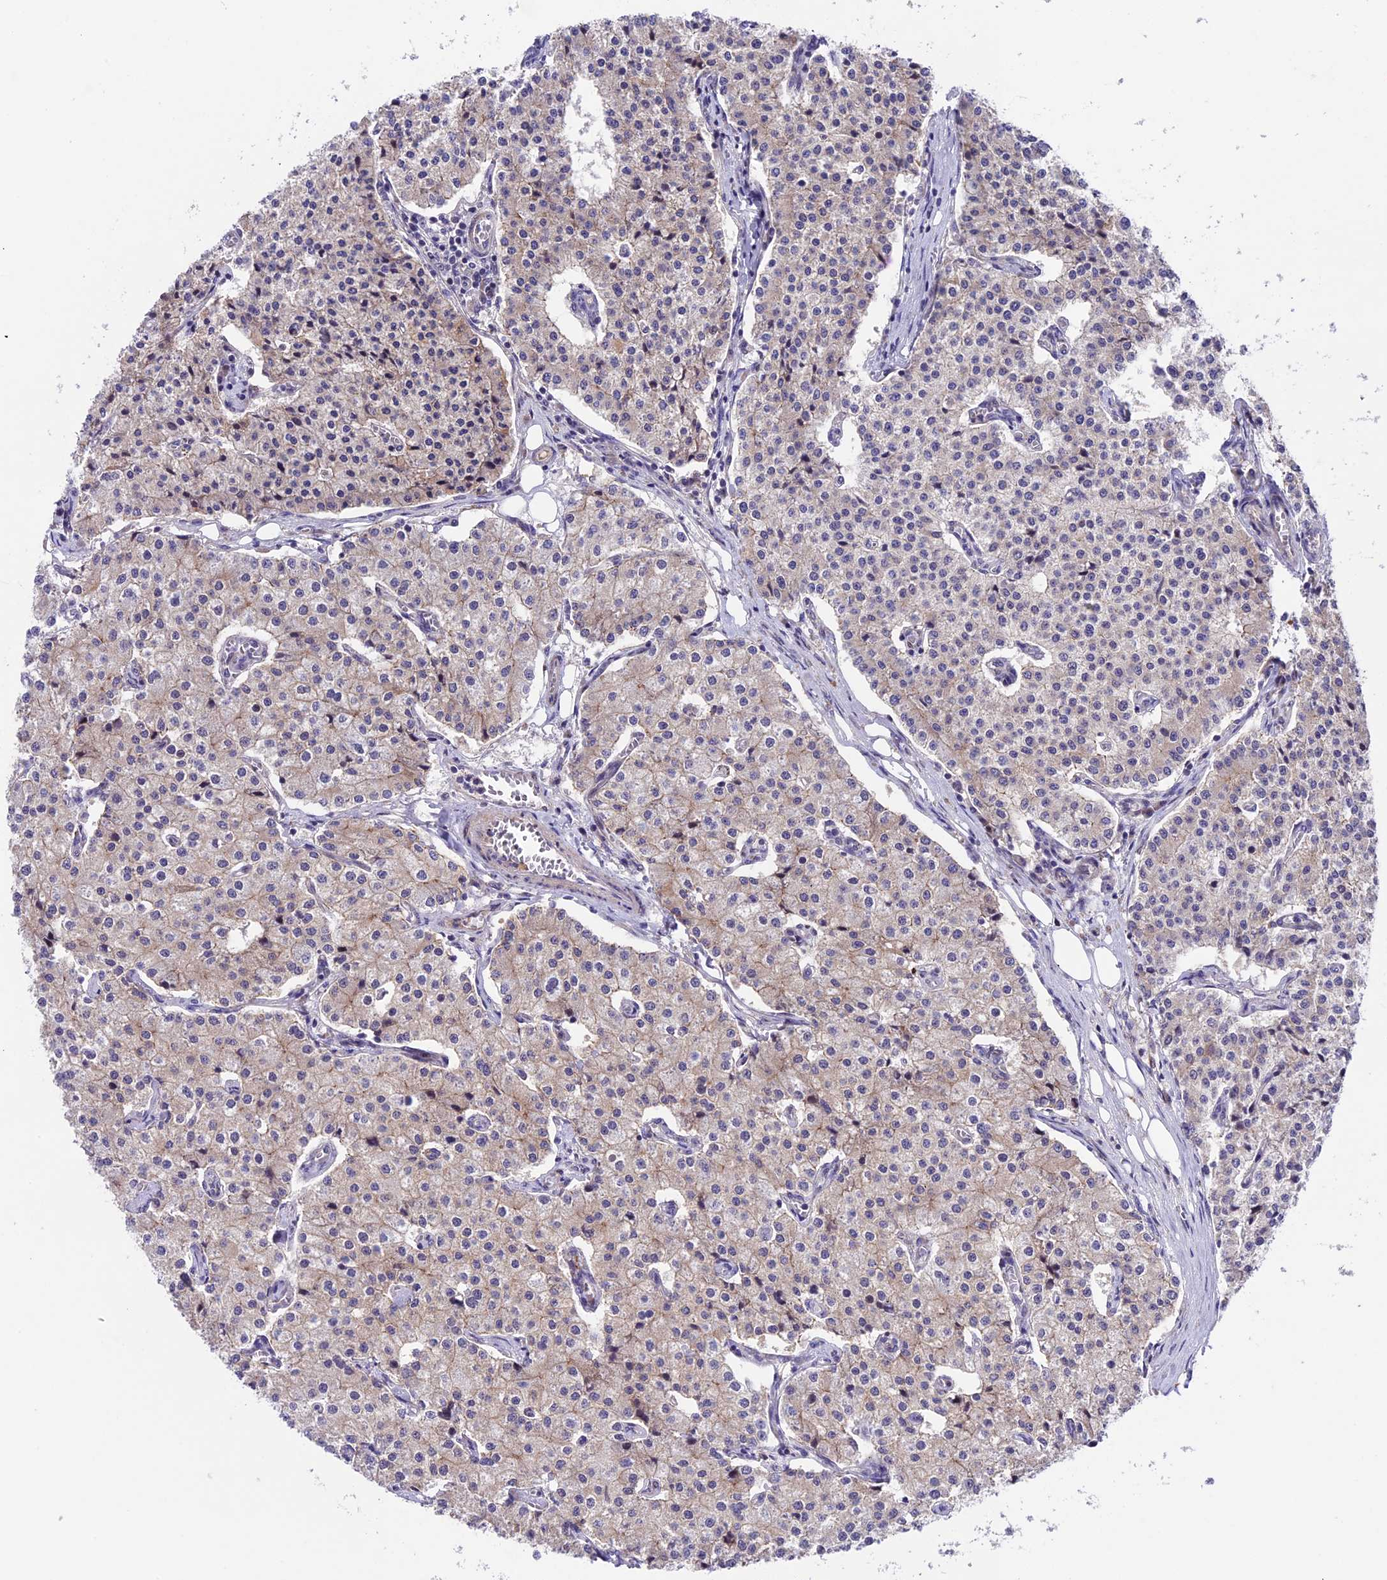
{"staining": {"intensity": "weak", "quantity": ">75%", "location": "cytoplasmic/membranous"}, "tissue": "carcinoid", "cell_type": "Tumor cells", "image_type": "cancer", "snomed": [{"axis": "morphology", "description": "Carcinoid, malignant, NOS"}, {"axis": "topography", "description": "Colon"}], "caption": "Carcinoid stained with a brown dye demonstrates weak cytoplasmic/membranous positive positivity in approximately >75% of tumor cells.", "gene": "SIPA1L3", "patient": {"sex": "female", "age": 52}}